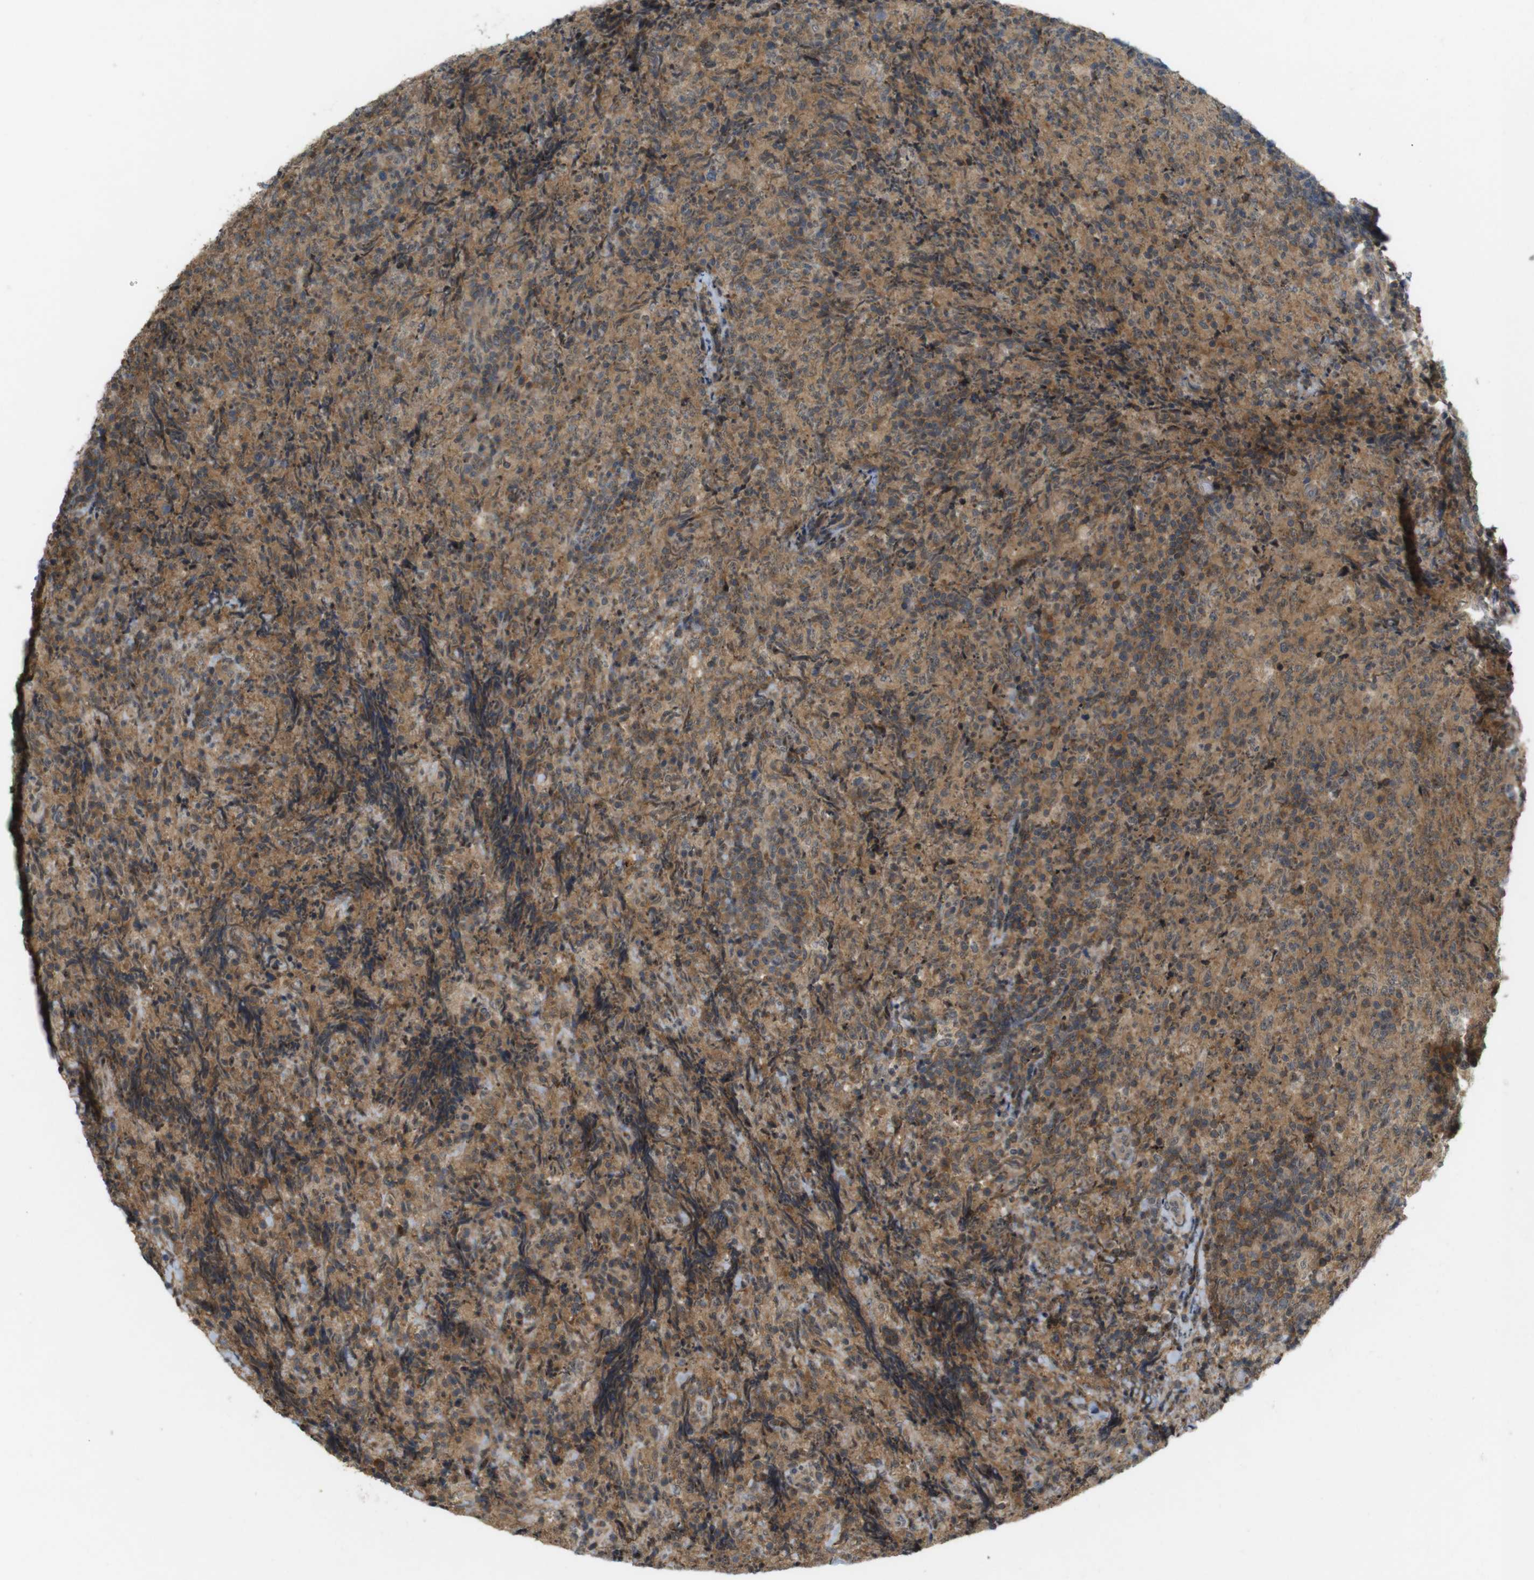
{"staining": {"intensity": "moderate", "quantity": ">75%", "location": "cytoplasmic/membranous,nuclear"}, "tissue": "lymphoma", "cell_type": "Tumor cells", "image_type": "cancer", "snomed": [{"axis": "morphology", "description": "Malignant lymphoma, non-Hodgkin's type, High grade"}, {"axis": "topography", "description": "Tonsil"}], "caption": "The micrograph reveals immunohistochemical staining of high-grade malignant lymphoma, non-Hodgkin's type. There is moderate cytoplasmic/membranous and nuclear positivity is present in about >75% of tumor cells.", "gene": "TMX3", "patient": {"sex": "female", "age": 36}}